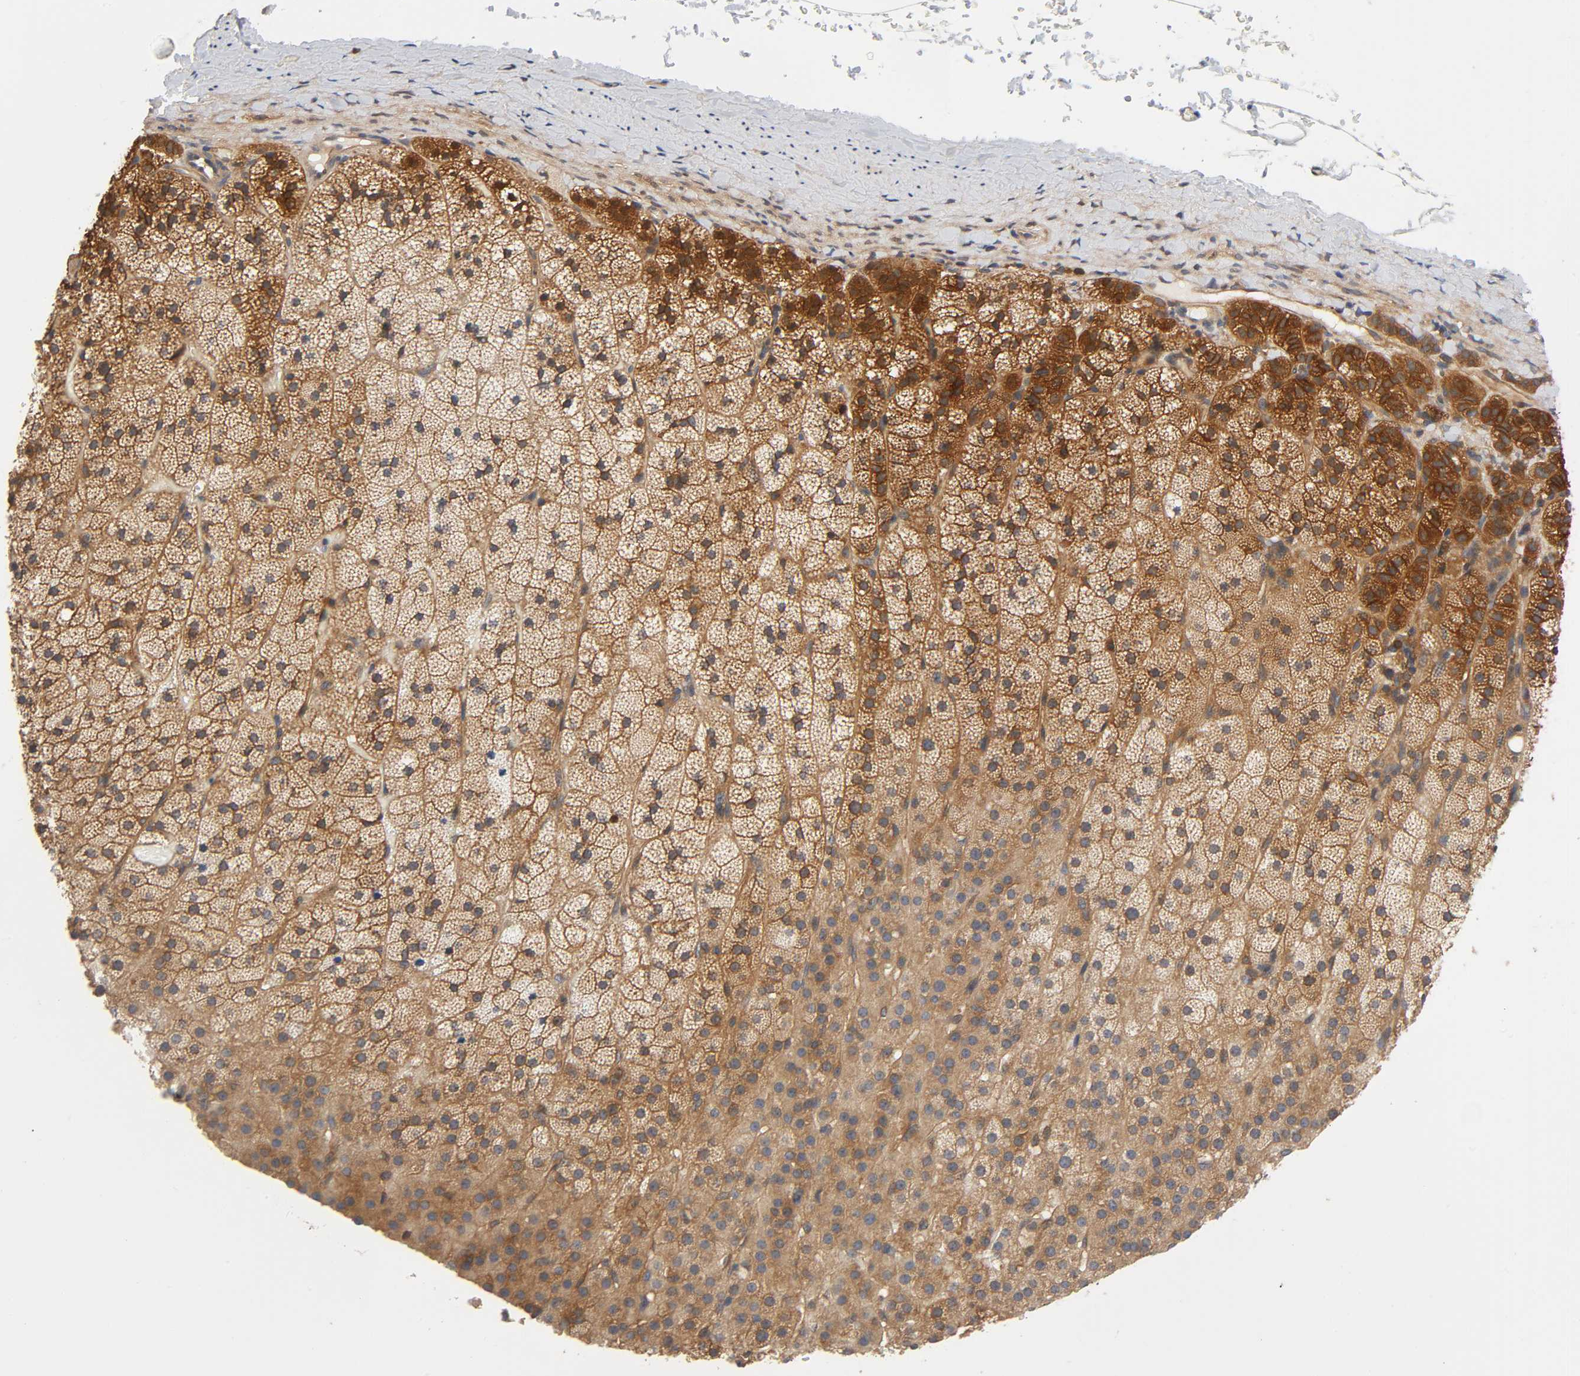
{"staining": {"intensity": "strong", "quantity": ">75%", "location": "cytoplasmic/membranous"}, "tissue": "adrenal gland", "cell_type": "Glandular cells", "image_type": "normal", "snomed": [{"axis": "morphology", "description": "Normal tissue, NOS"}, {"axis": "topography", "description": "Adrenal gland"}], "caption": "High-power microscopy captured an immunohistochemistry image of normal adrenal gland, revealing strong cytoplasmic/membranous positivity in approximately >75% of glandular cells.", "gene": "PRKAB1", "patient": {"sex": "male", "age": 35}}